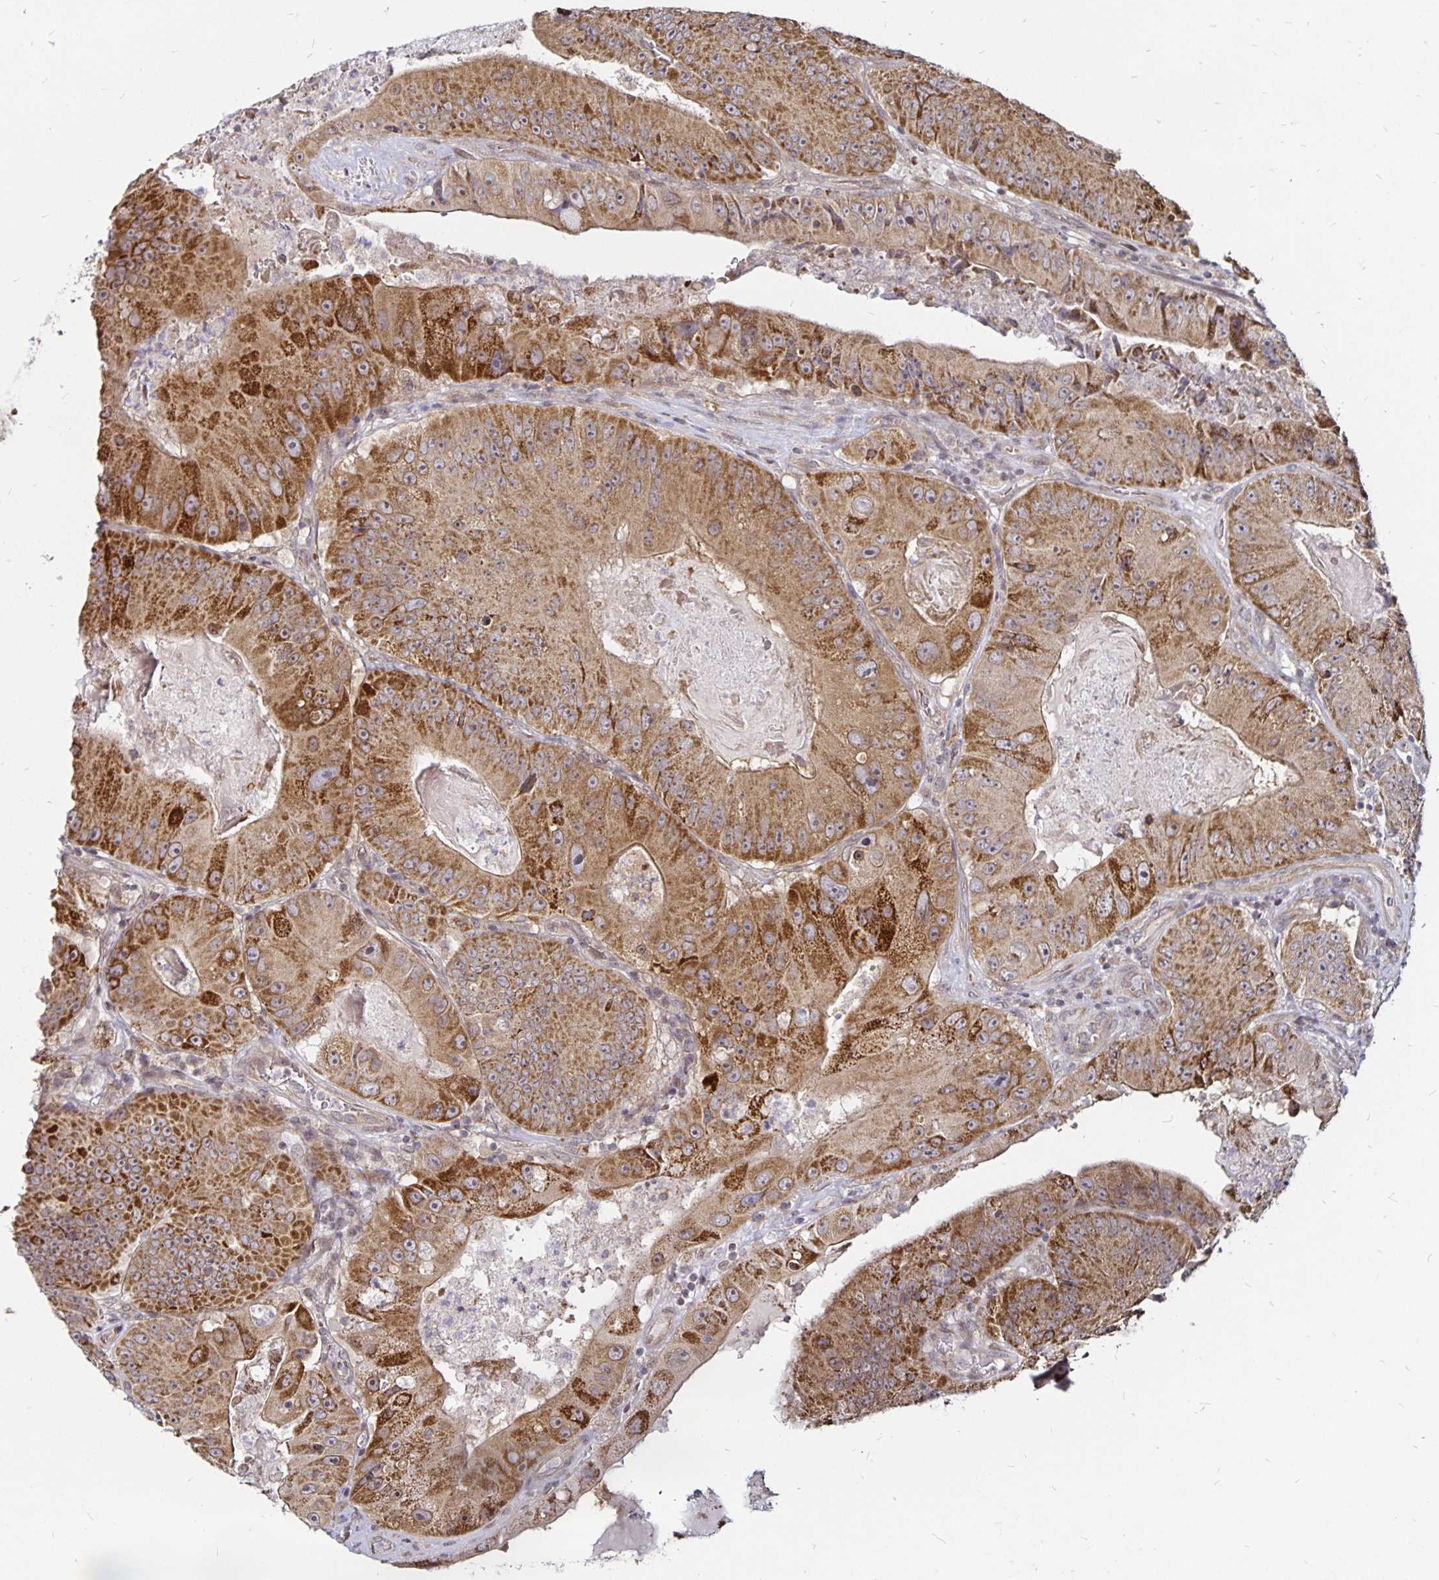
{"staining": {"intensity": "moderate", "quantity": ">75%", "location": "cytoplasmic/membranous"}, "tissue": "colorectal cancer", "cell_type": "Tumor cells", "image_type": "cancer", "snomed": [{"axis": "morphology", "description": "Adenocarcinoma, NOS"}, {"axis": "topography", "description": "Colon"}], "caption": "There is medium levels of moderate cytoplasmic/membranous staining in tumor cells of colorectal adenocarcinoma, as demonstrated by immunohistochemical staining (brown color).", "gene": "CYP27A1", "patient": {"sex": "female", "age": 86}}